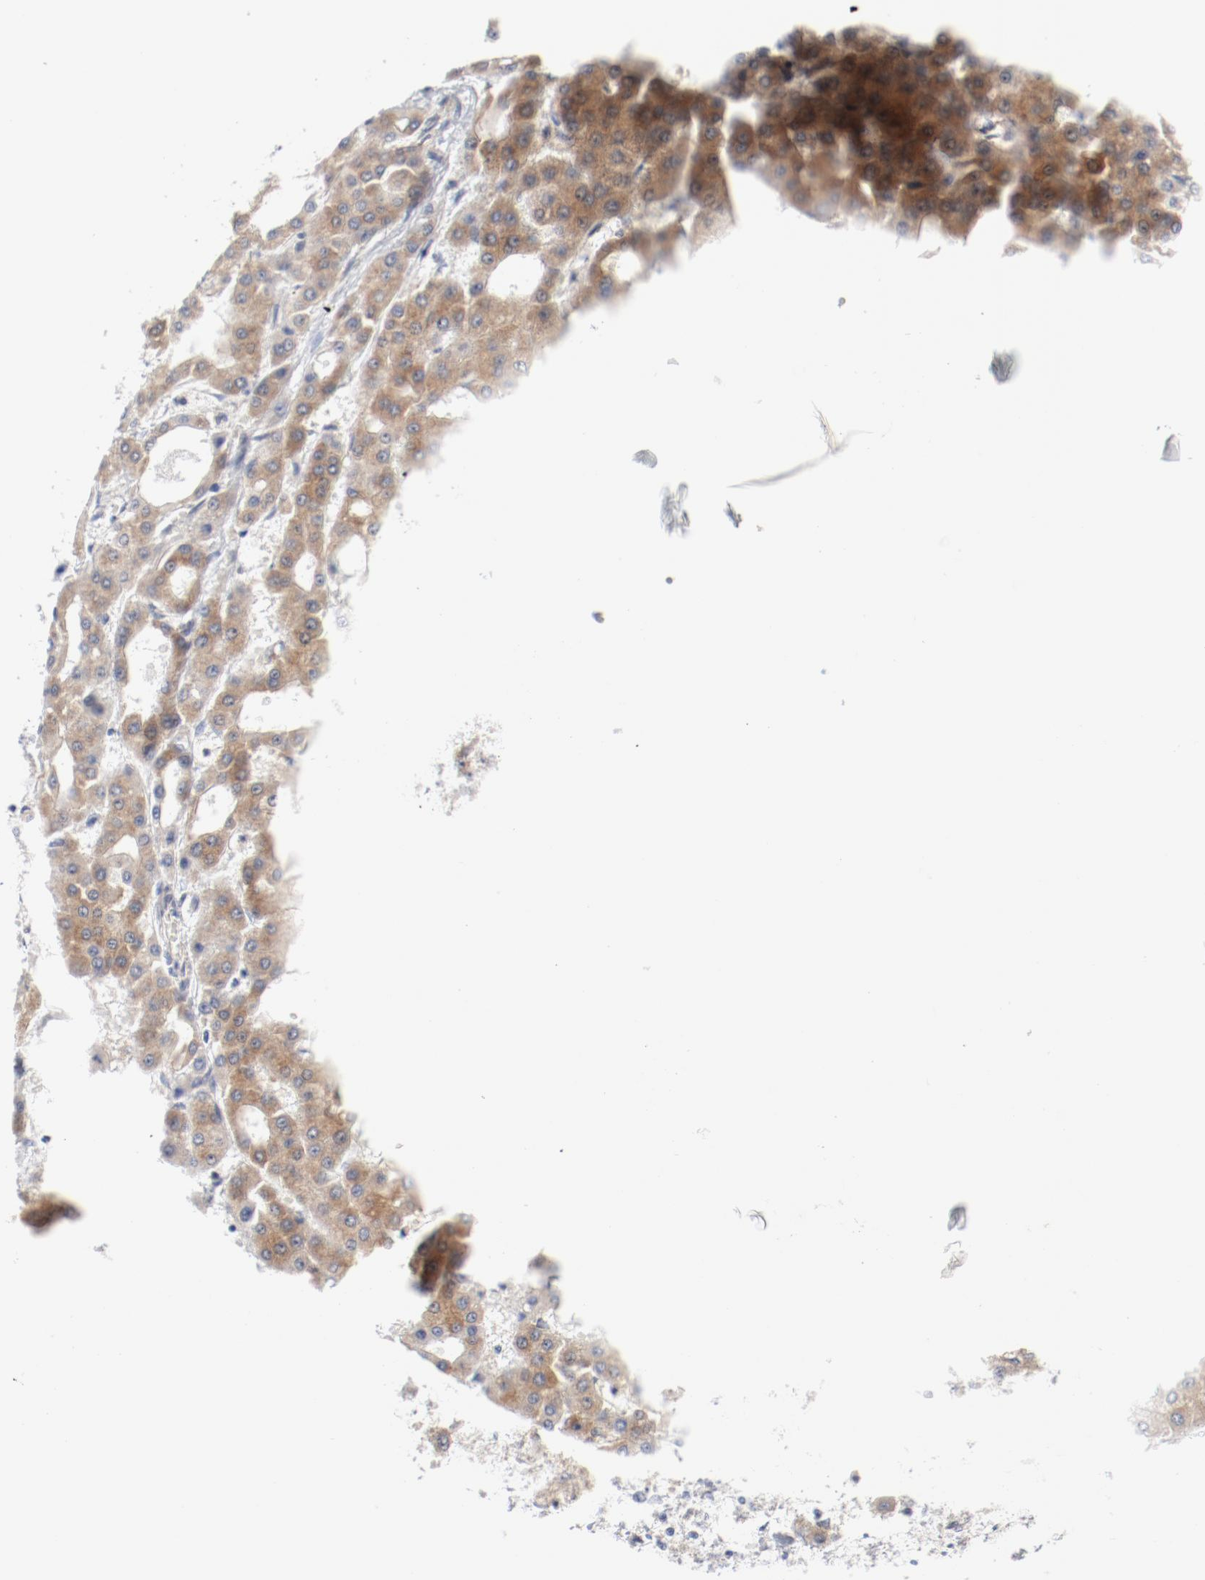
{"staining": {"intensity": "moderate", "quantity": ">75%", "location": "cytoplasmic/membranous"}, "tissue": "liver cancer", "cell_type": "Tumor cells", "image_type": "cancer", "snomed": [{"axis": "morphology", "description": "Carcinoma, Hepatocellular, NOS"}, {"axis": "topography", "description": "Liver"}], "caption": "Hepatocellular carcinoma (liver) stained with a protein marker reveals moderate staining in tumor cells.", "gene": "BAD", "patient": {"sex": "male", "age": 47}}